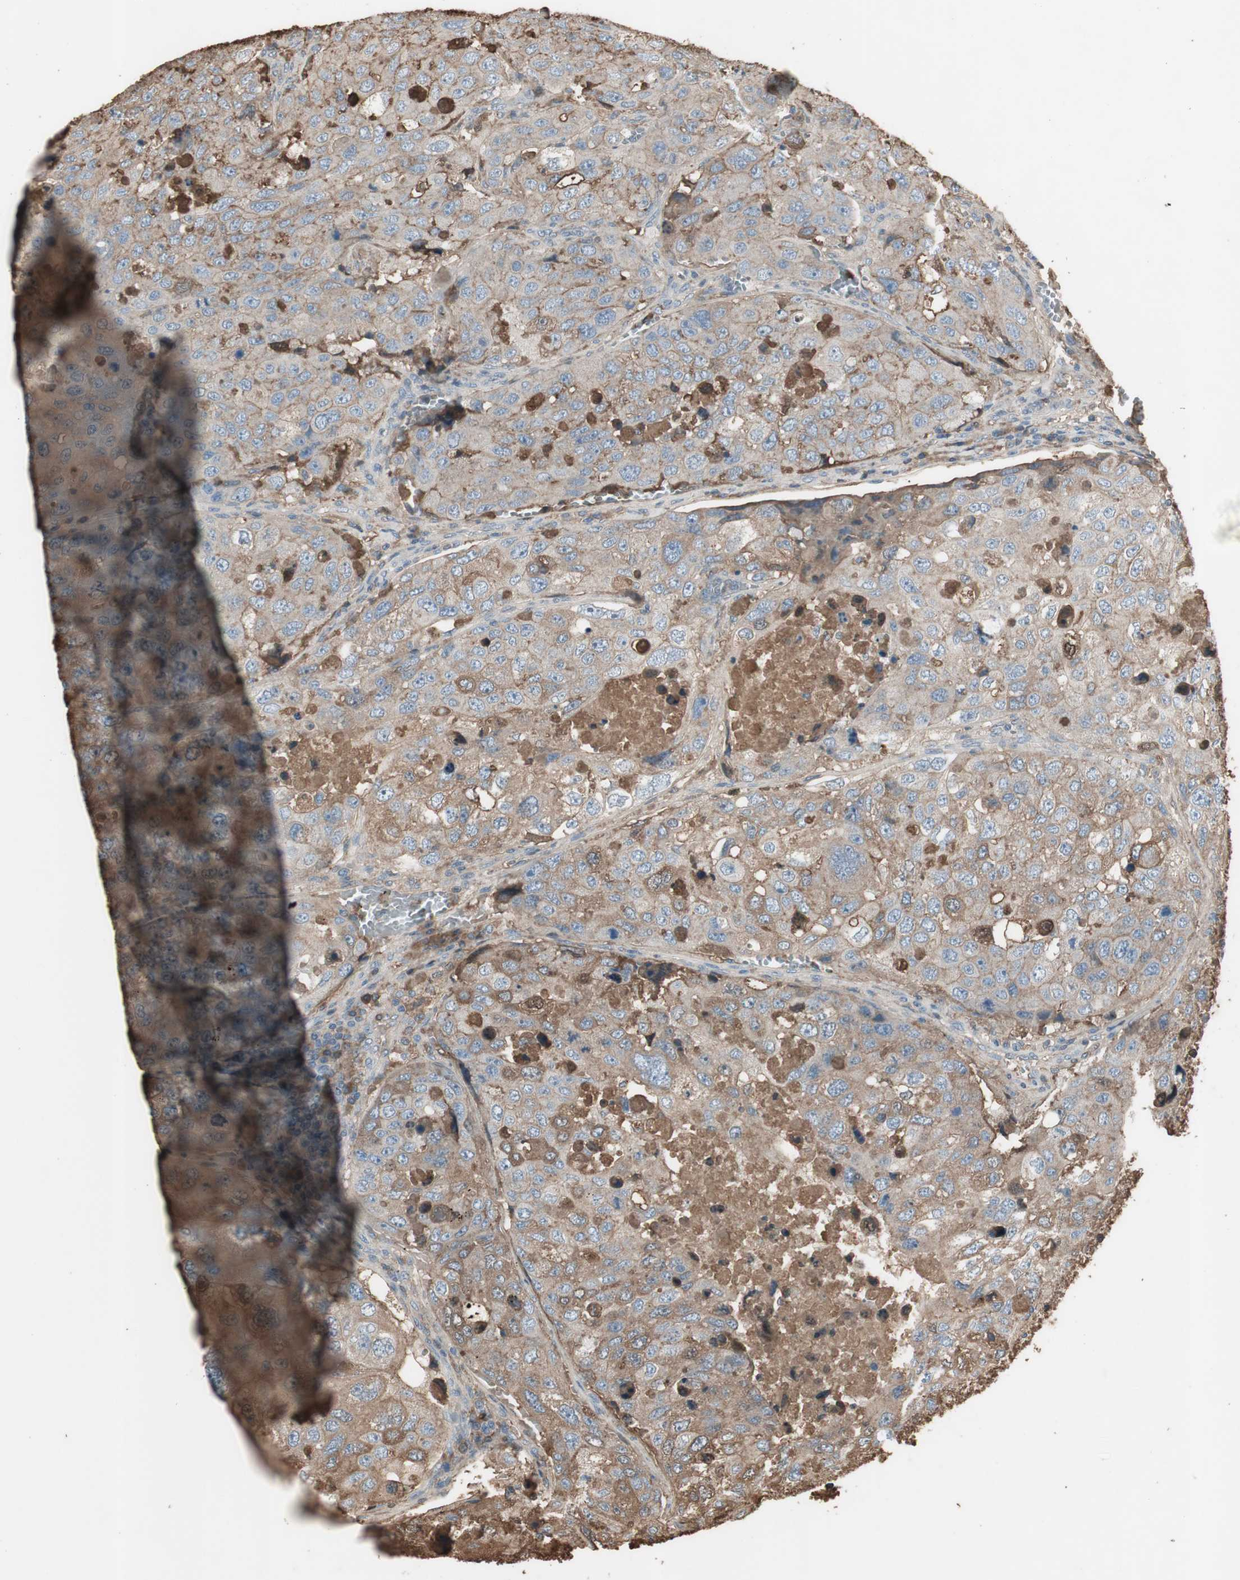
{"staining": {"intensity": "weak", "quantity": "25%-75%", "location": "cytoplasmic/membranous"}, "tissue": "urothelial cancer", "cell_type": "Tumor cells", "image_type": "cancer", "snomed": [{"axis": "morphology", "description": "Urothelial carcinoma, High grade"}, {"axis": "topography", "description": "Lymph node"}, {"axis": "topography", "description": "Urinary bladder"}], "caption": "Immunohistochemistry (IHC) micrograph of urothelial cancer stained for a protein (brown), which displays low levels of weak cytoplasmic/membranous staining in approximately 25%-75% of tumor cells.", "gene": "MMP14", "patient": {"sex": "male", "age": 51}}